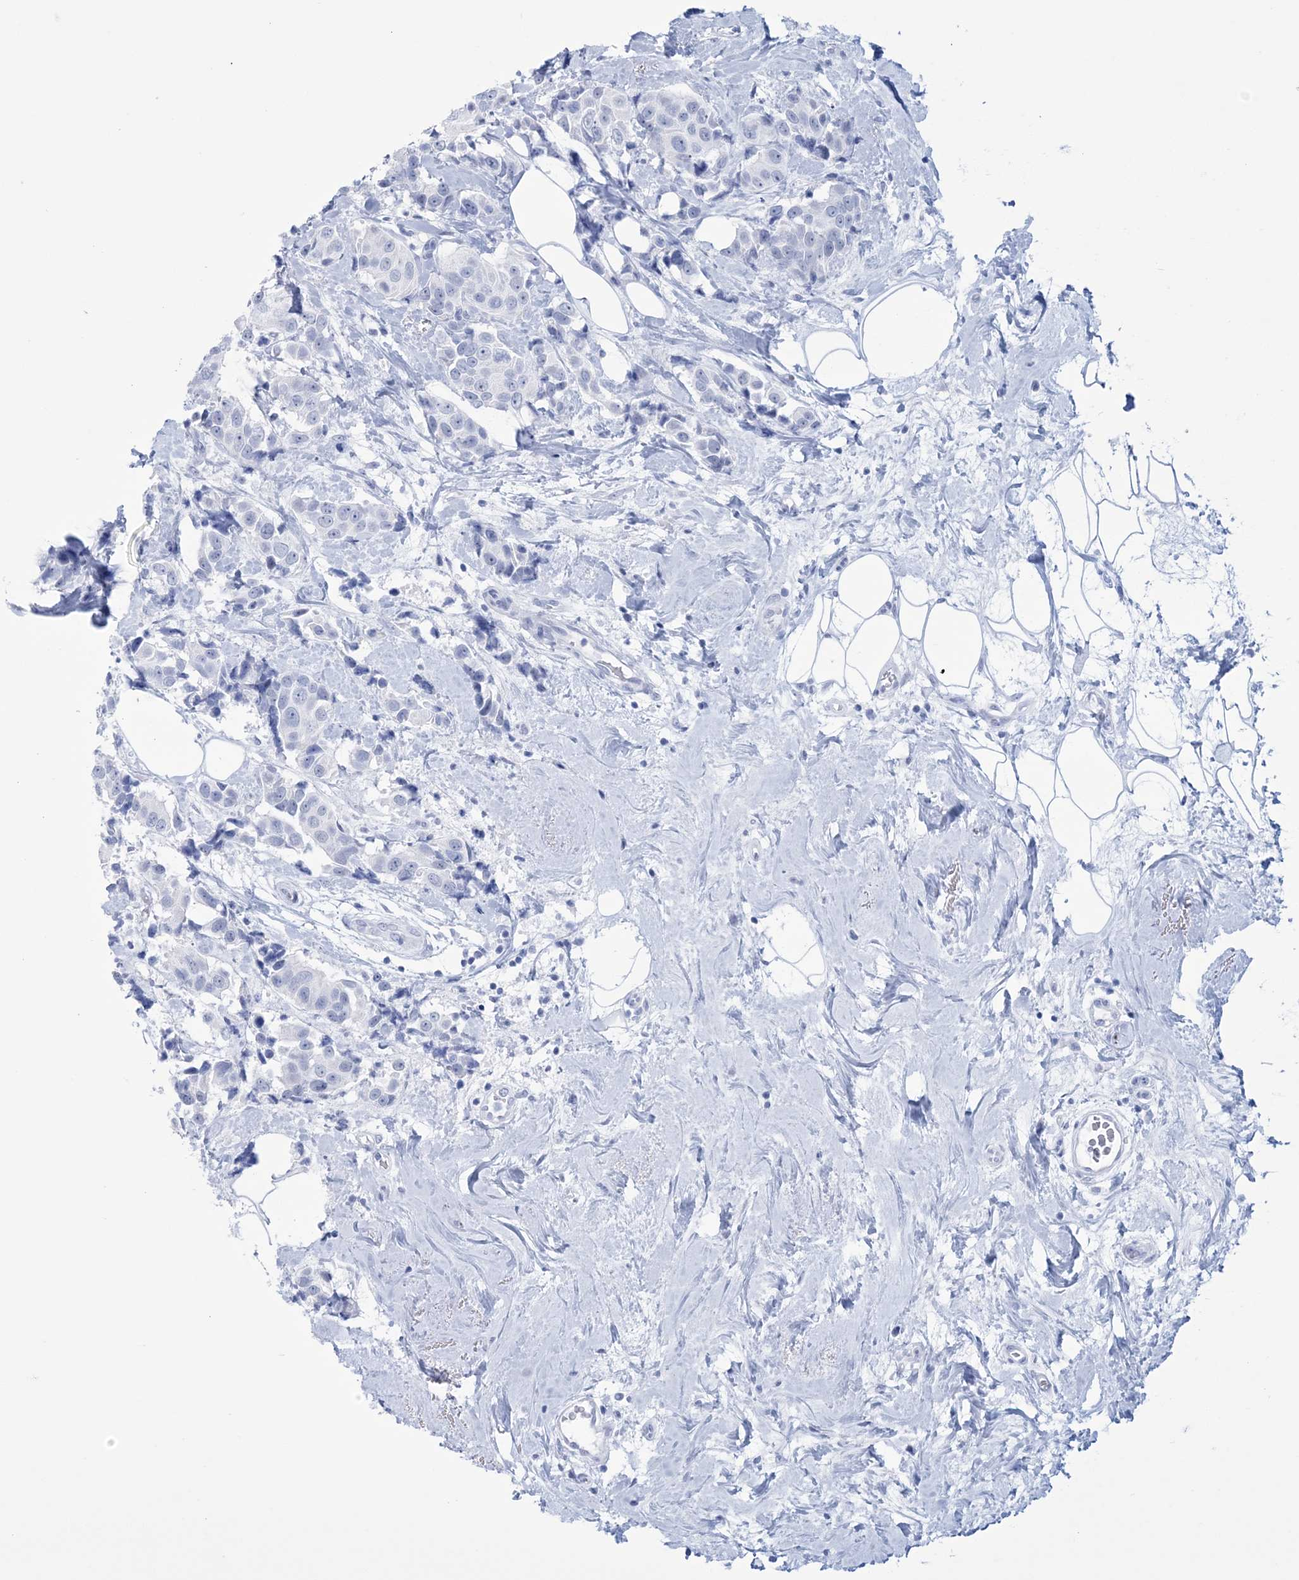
{"staining": {"intensity": "negative", "quantity": "none", "location": "none"}, "tissue": "breast cancer", "cell_type": "Tumor cells", "image_type": "cancer", "snomed": [{"axis": "morphology", "description": "Normal tissue, NOS"}, {"axis": "morphology", "description": "Duct carcinoma"}, {"axis": "topography", "description": "Breast"}], "caption": "An immunohistochemistry (IHC) histopathology image of breast cancer is shown. There is no staining in tumor cells of breast cancer.", "gene": "DPCD", "patient": {"sex": "female", "age": 39}}